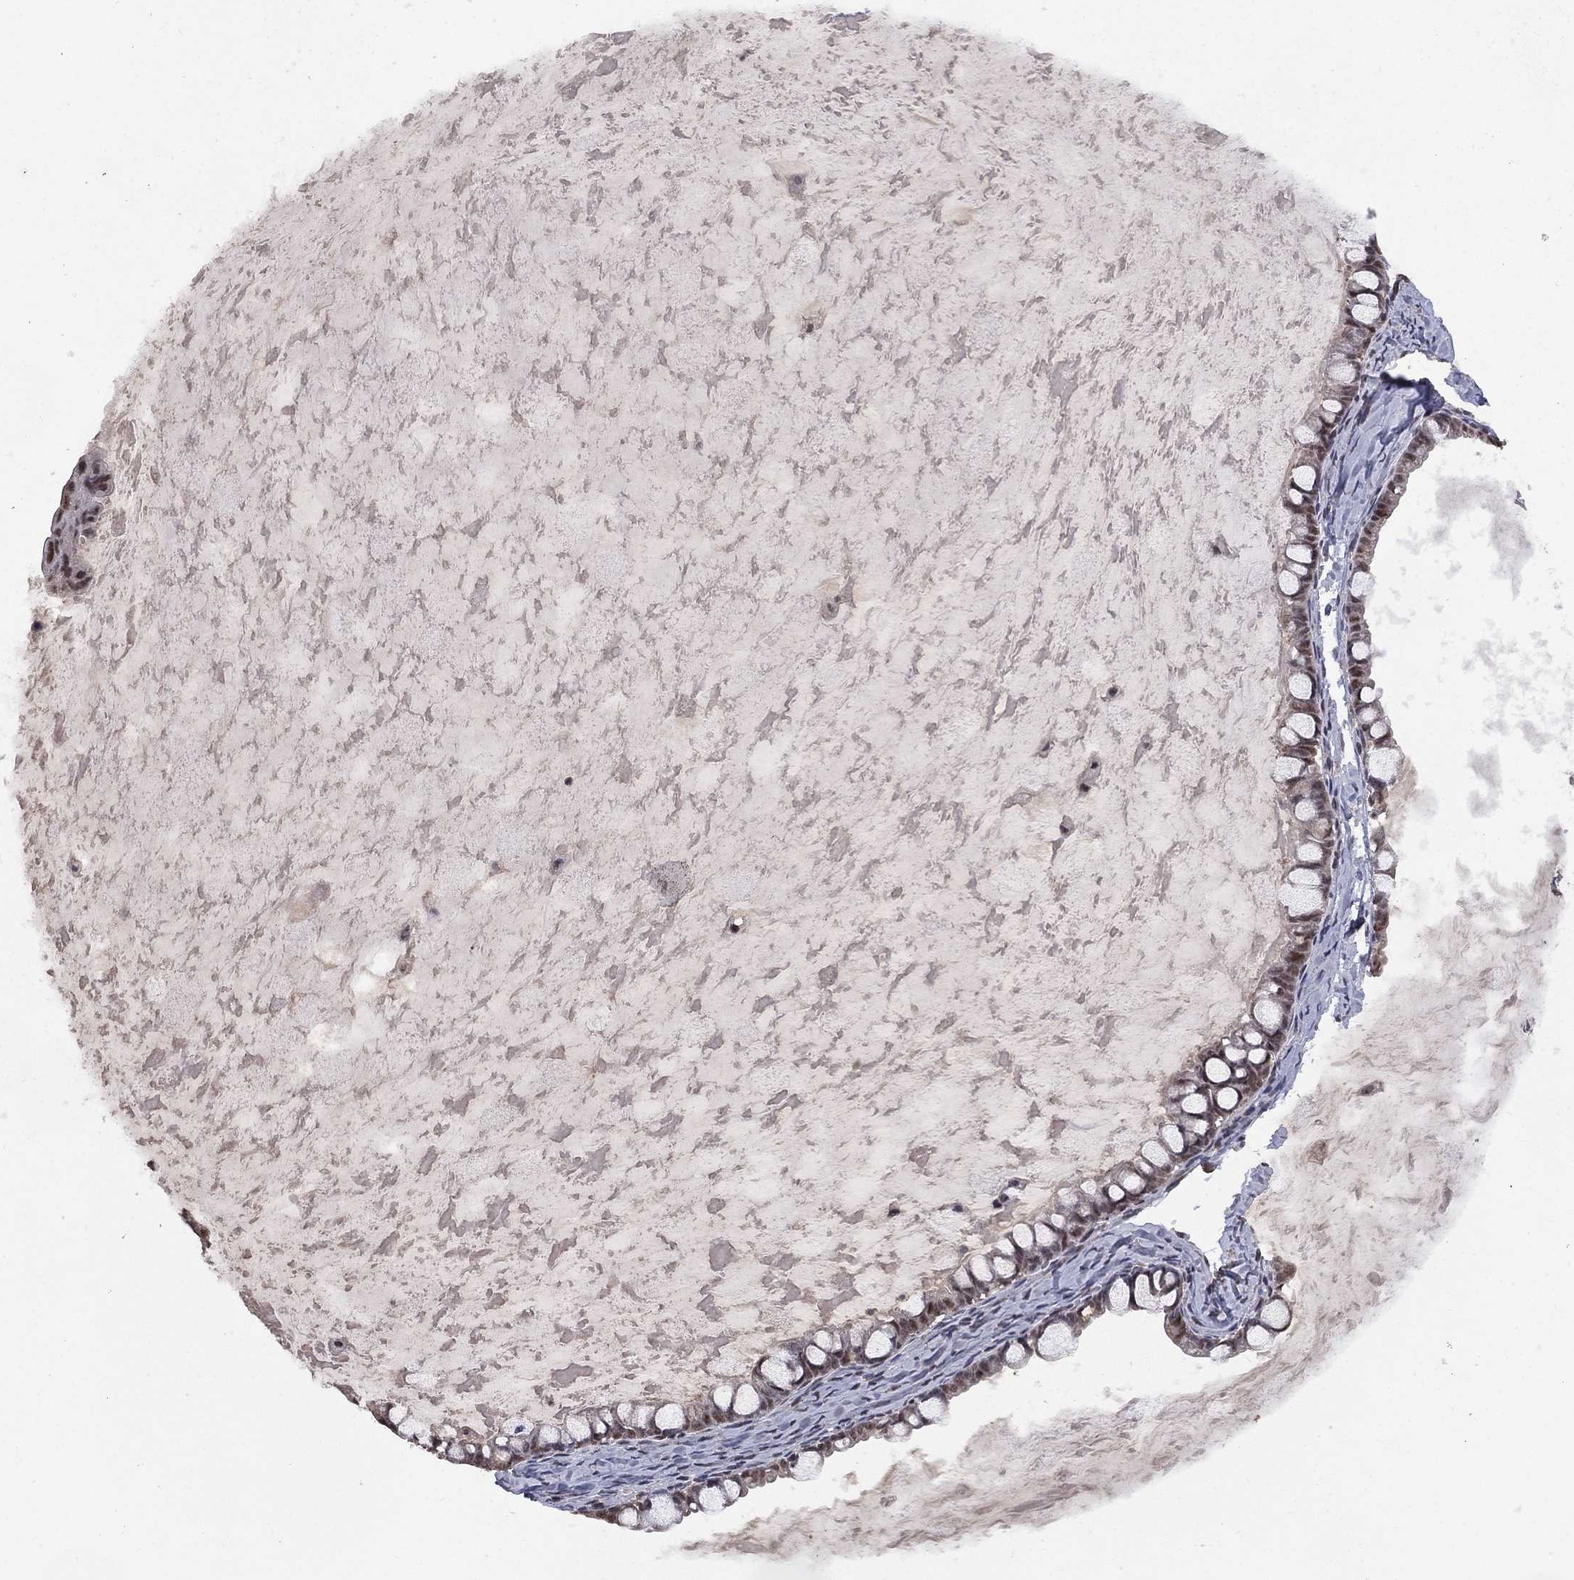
{"staining": {"intensity": "negative", "quantity": "none", "location": "none"}, "tissue": "ovarian cancer", "cell_type": "Tumor cells", "image_type": "cancer", "snomed": [{"axis": "morphology", "description": "Cystadenocarcinoma, mucinous, NOS"}, {"axis": "topography", "description": "Ovary"}], "caption": "A high-resolution image shows immunohistochemistry (IHC) staining of mucinous cystadenocarcinoma (ovarian), which shows no significant positivity in tumor cells.", "gene": "NELFCD", "patient": {"sex": "female", "age": 63}}